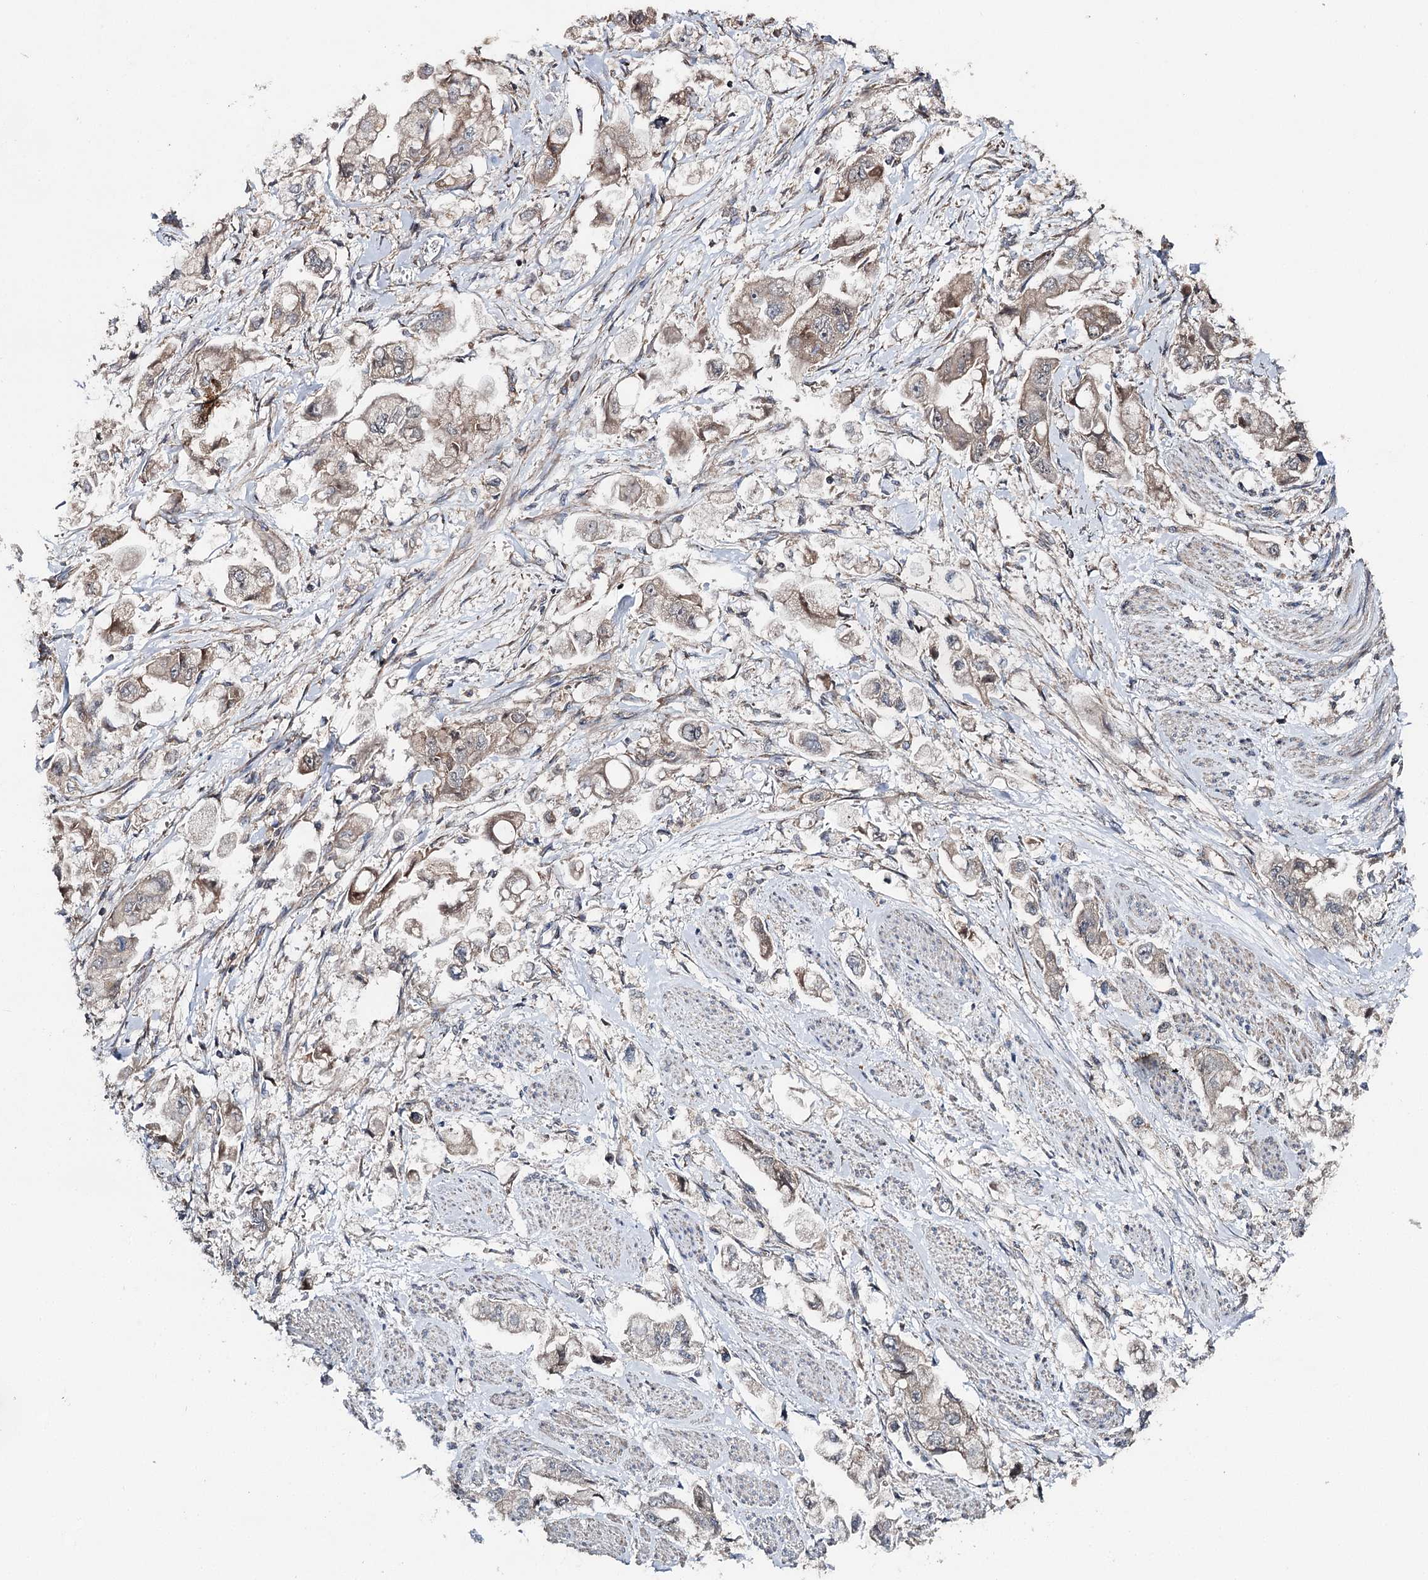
{"staining": {"intensity": "weak", "quantity": "25%-75%", "location": "cytoplasmic/membranous"}, "tissue": "stomach cancer", "cell_type": "Tumor cells", "image_type": "cancer", "snomed": [{"axis": "morphology", "description": "Adenocarcinoma, NOS"}, {"axis": "topography", "description": "Stomach"}], "caption": "Immunohistochemistry (IHC) of stomach adenocarcinoma exhibits low levels of weak cytoplasmic/membranous staining in approximately 25%-75% of tumor cells. (IHC, brightfield microscopy, high magnification).", "gene": "MINDY3", "patient": {"sex": "male", "age": 62}}